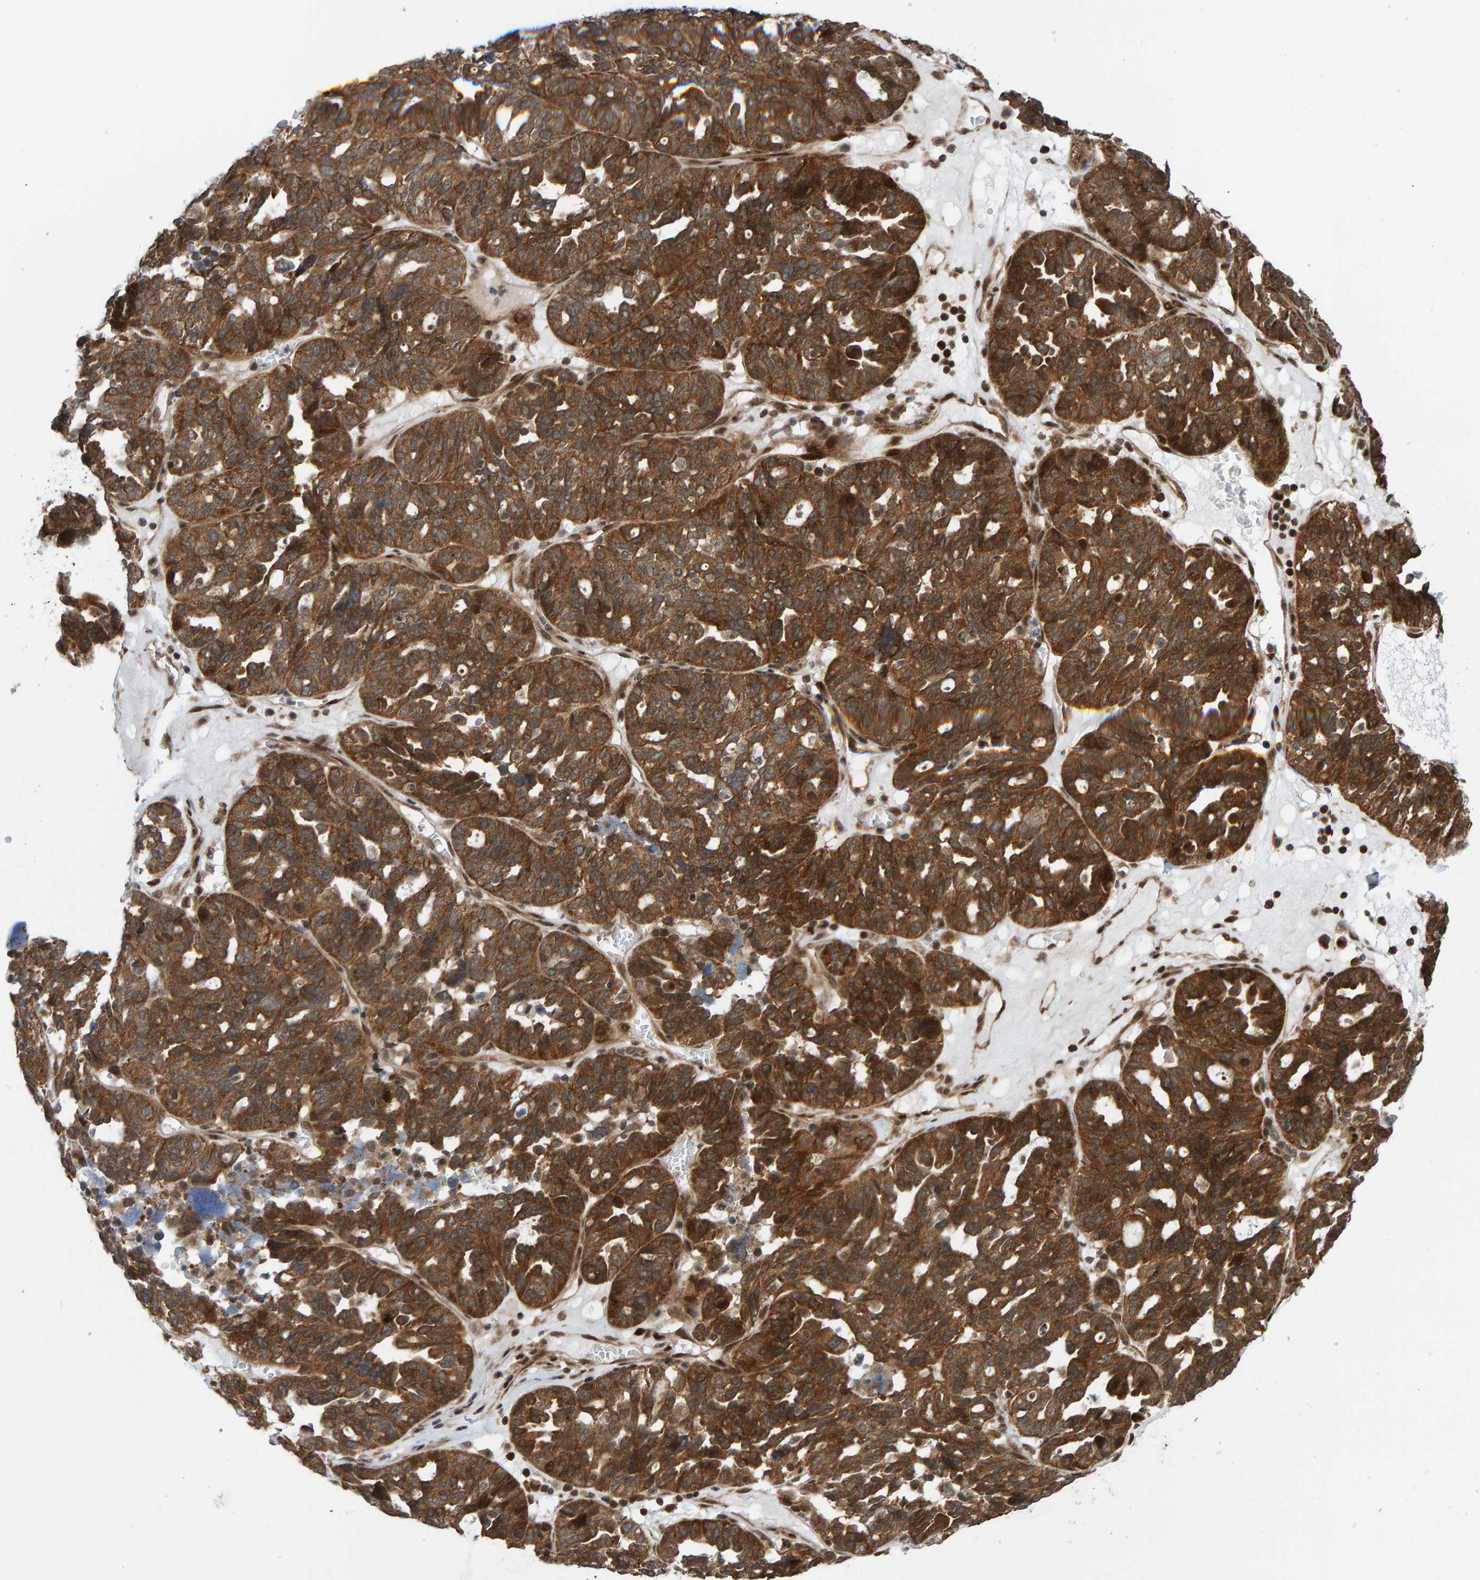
{"staining": {"intensity": "strong", "quantity": ">75%", "location": "cytoplasmic/membranous"}, "tissue": "ovarian cancer", "cell_type": "Tumor cells", "image_type": "cancer", "snomed": [{"axis": "morphology", "description": "Cystadenocarcinoma, serous, NOS"}, {"axis": "topography", "description": "Ovary"}], "caption": "Strong cytoplasmic/membranous protein positivity is identified in about >75% of tumor cells in ovarian cancer (serous cystadenocarcinoma).", "gene": "ZNF366", "patient": {"sex": "female", "age": 59}}